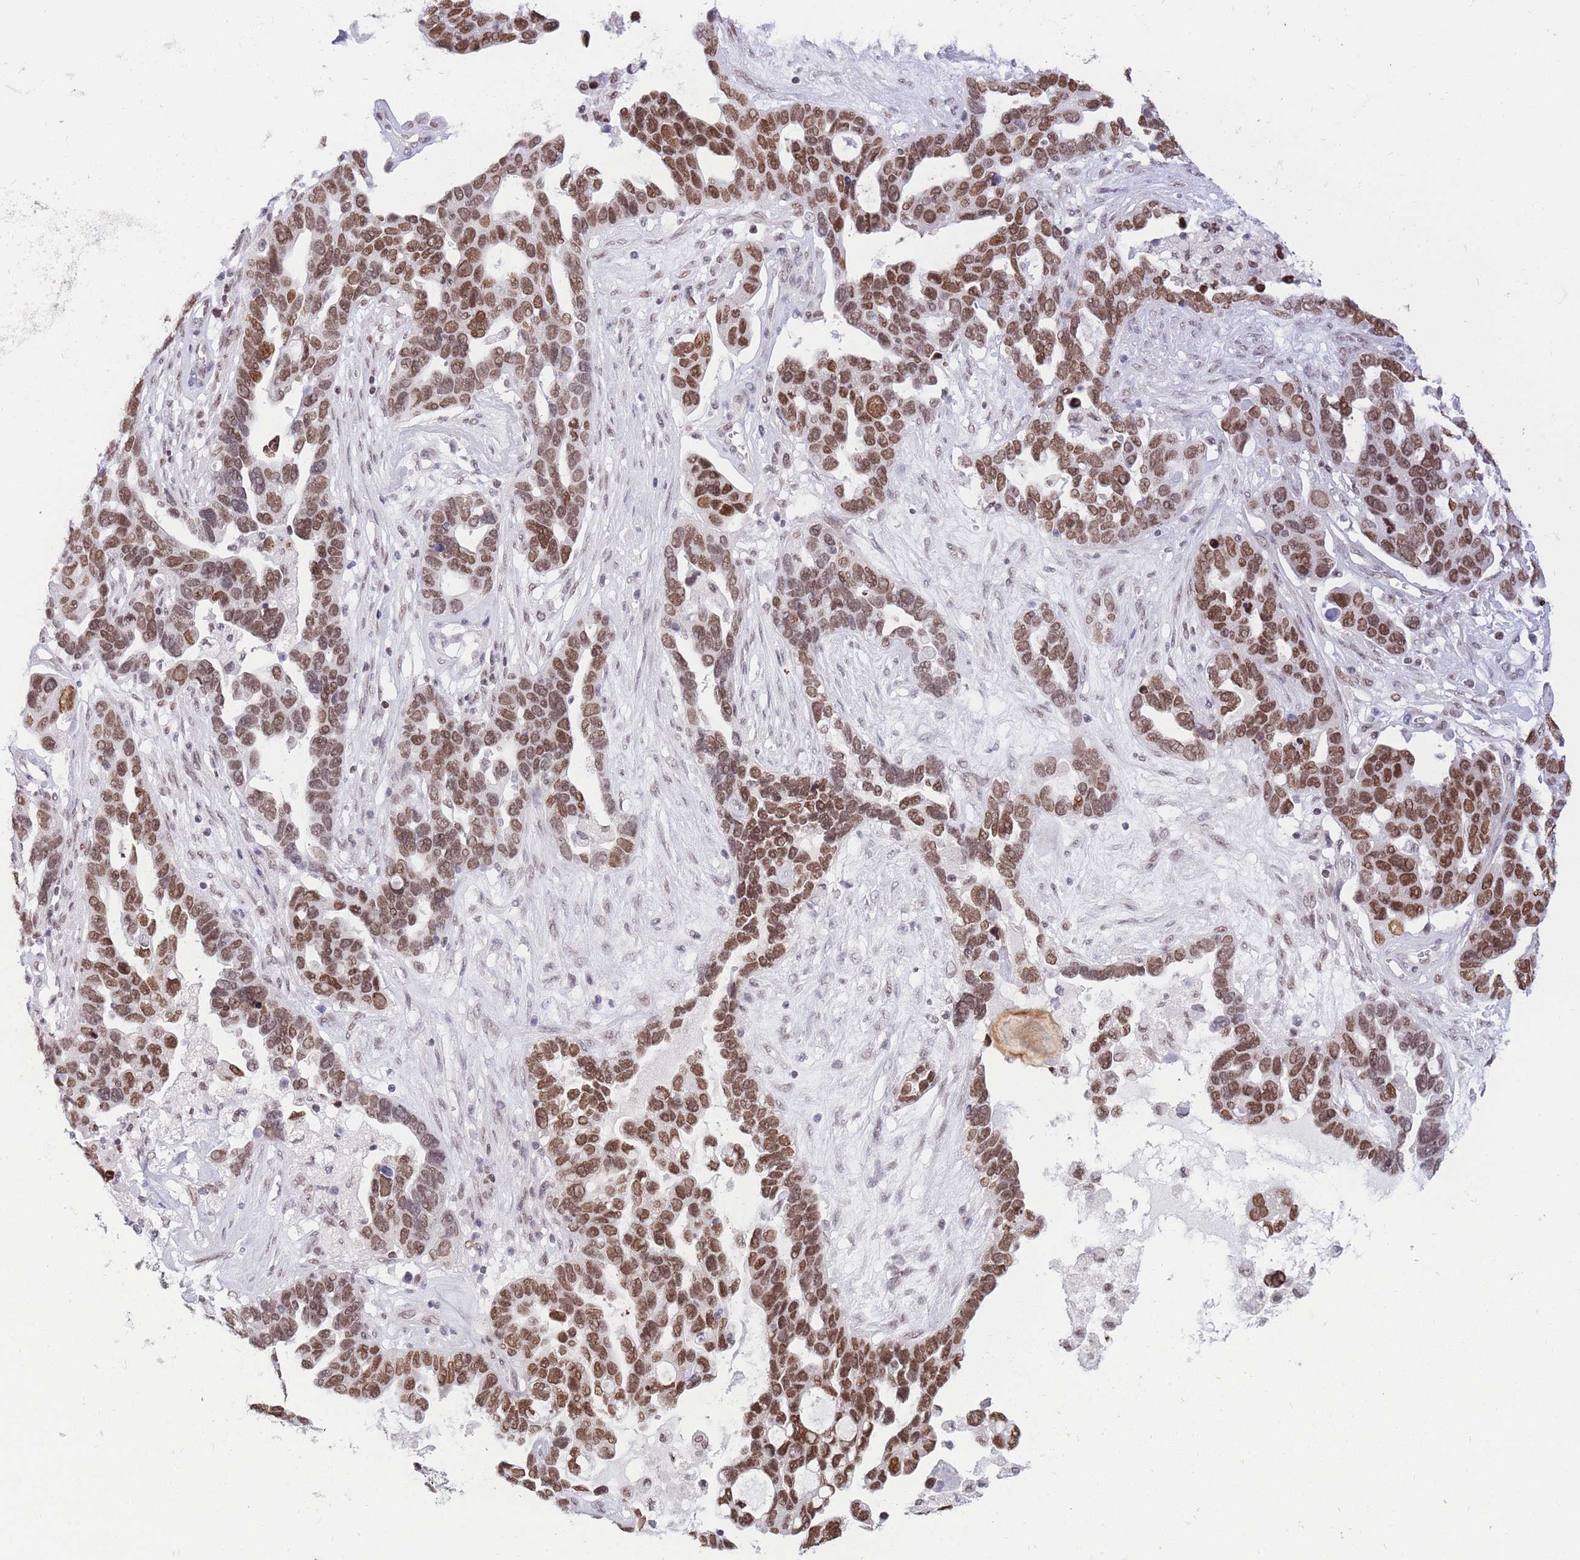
{"staining": {"intensity": "moderate", "quantity": ">75%", "location": "nuclear"}, "tissue": "ovarian cancer", "cell_type": "Tumor cells", "image_type": "cancer", "snomed": [{"axis": "morphology", "description": "Cystadenocarcinoma, serous, NOS"}, {"axis": "topography", "description": "Ovary"}], "caption": "A high-resolution image shows immunohistochemistry (IHC) staining of serous cystadenocarcinoma (ovarian), which shows moderate nuclear positivity in about >75% of tumor cells. (DAB IHC, brown staining for protein, blue staining for nuclei).", "gene": "HMGN1", "patient": {"sex": "female", "age": 54}}